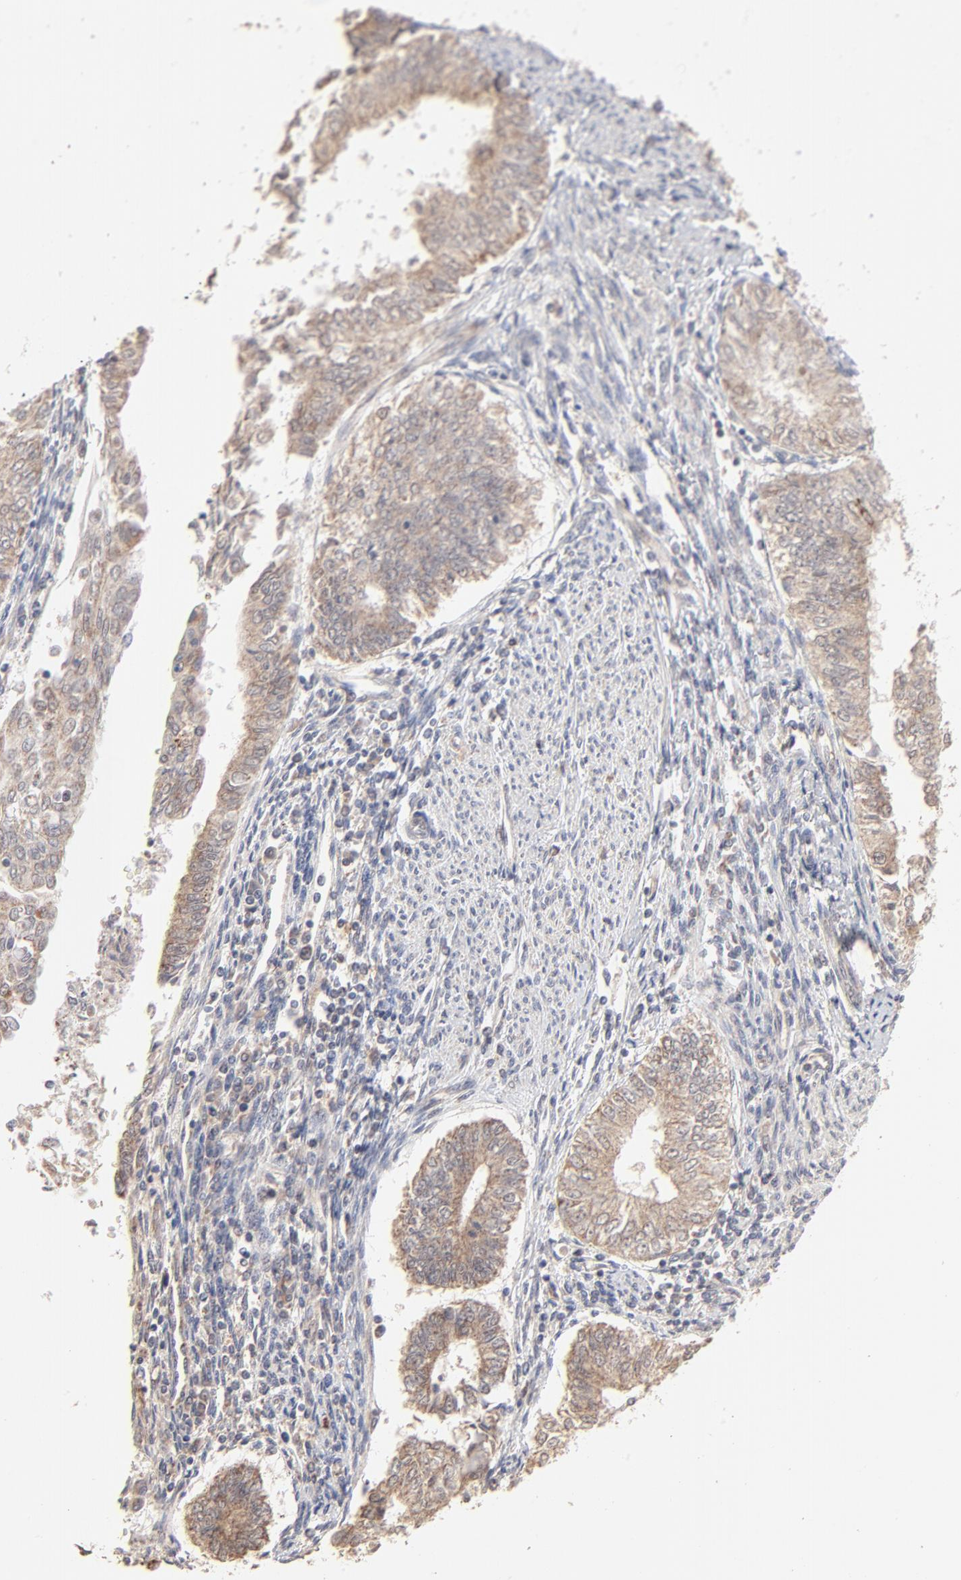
{"staining": {"intensity": "moderate", "quantity": "25%-75%", "location": "cytoplasmic/membranous"}, "tissue": "endometrial cancer", "cell_type": "Tumor cells", "image_type": "cancer", "snomed": [{"axis": "morphology", "description": "Adenocarcinoma, NOS"}, {"axis": "topography", "description": "Endometrium"}], "caption": "There is medium levels of moderate cytoplasmic/membranous staining in tumor cells of endometrial adenocarcinoma, as demonstrated by immunohistochemical staining (brown color).", "gene": "MSL2", "patient": {"sex": "female", "age": 66}}